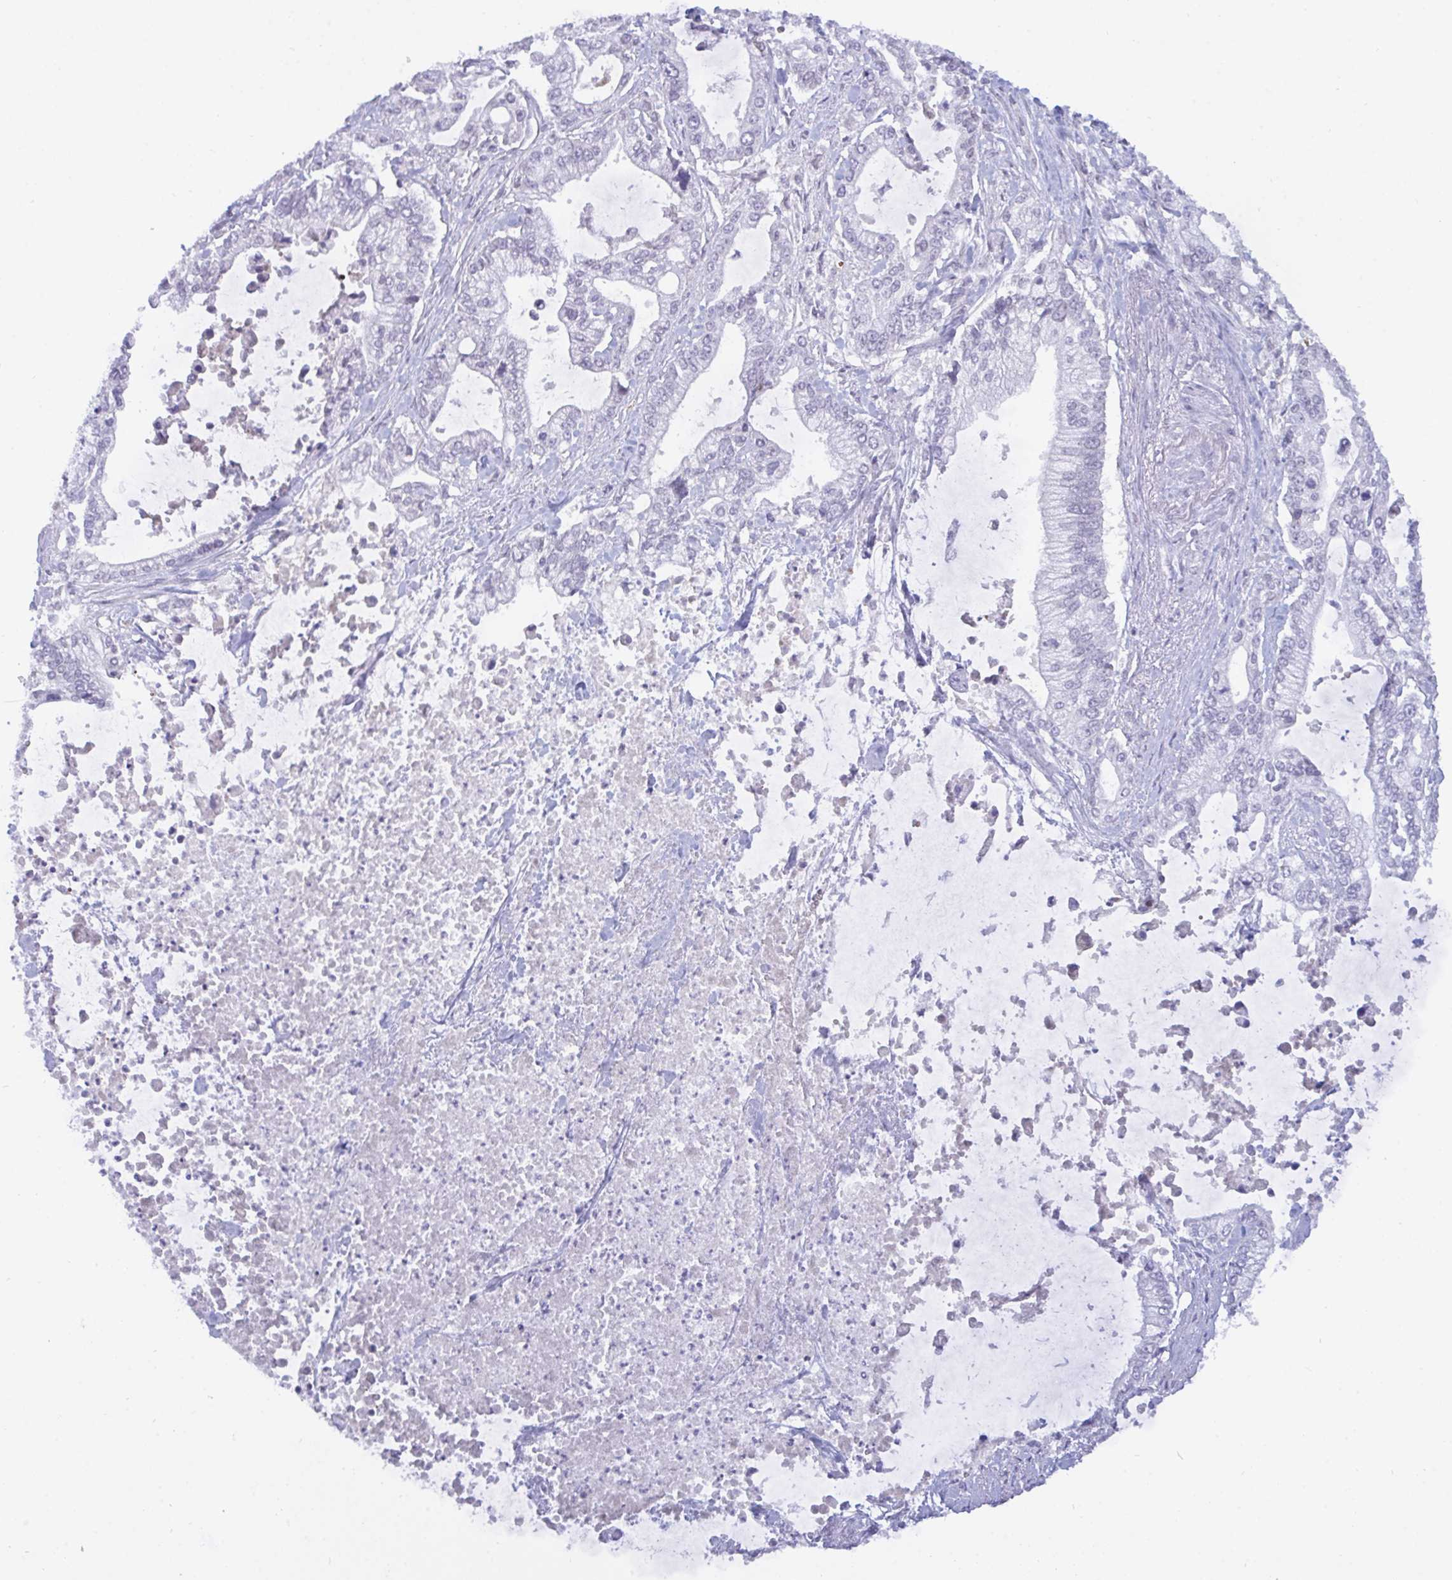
{"staining": {"intensity": "negative", "quantity": "none", "location": "none"}, "tissue": "pancreatic cancer", "cell_type": "Tumor cells", "image_type": "cancer", "snomed": [{"axis": "morphology", "description": "Adenocarcinoma, NOS"}, {"axis": "topography", "description": "Pancreas"}], "caption": "A high-resolution histopathology image shows immunohistochemistry staining of pancreatic adenocarcinoma, which exhibits no significant positivity in tumor cells.", "gene": "SERPINB13", "patient": {"sex": "male", "age": 69}}